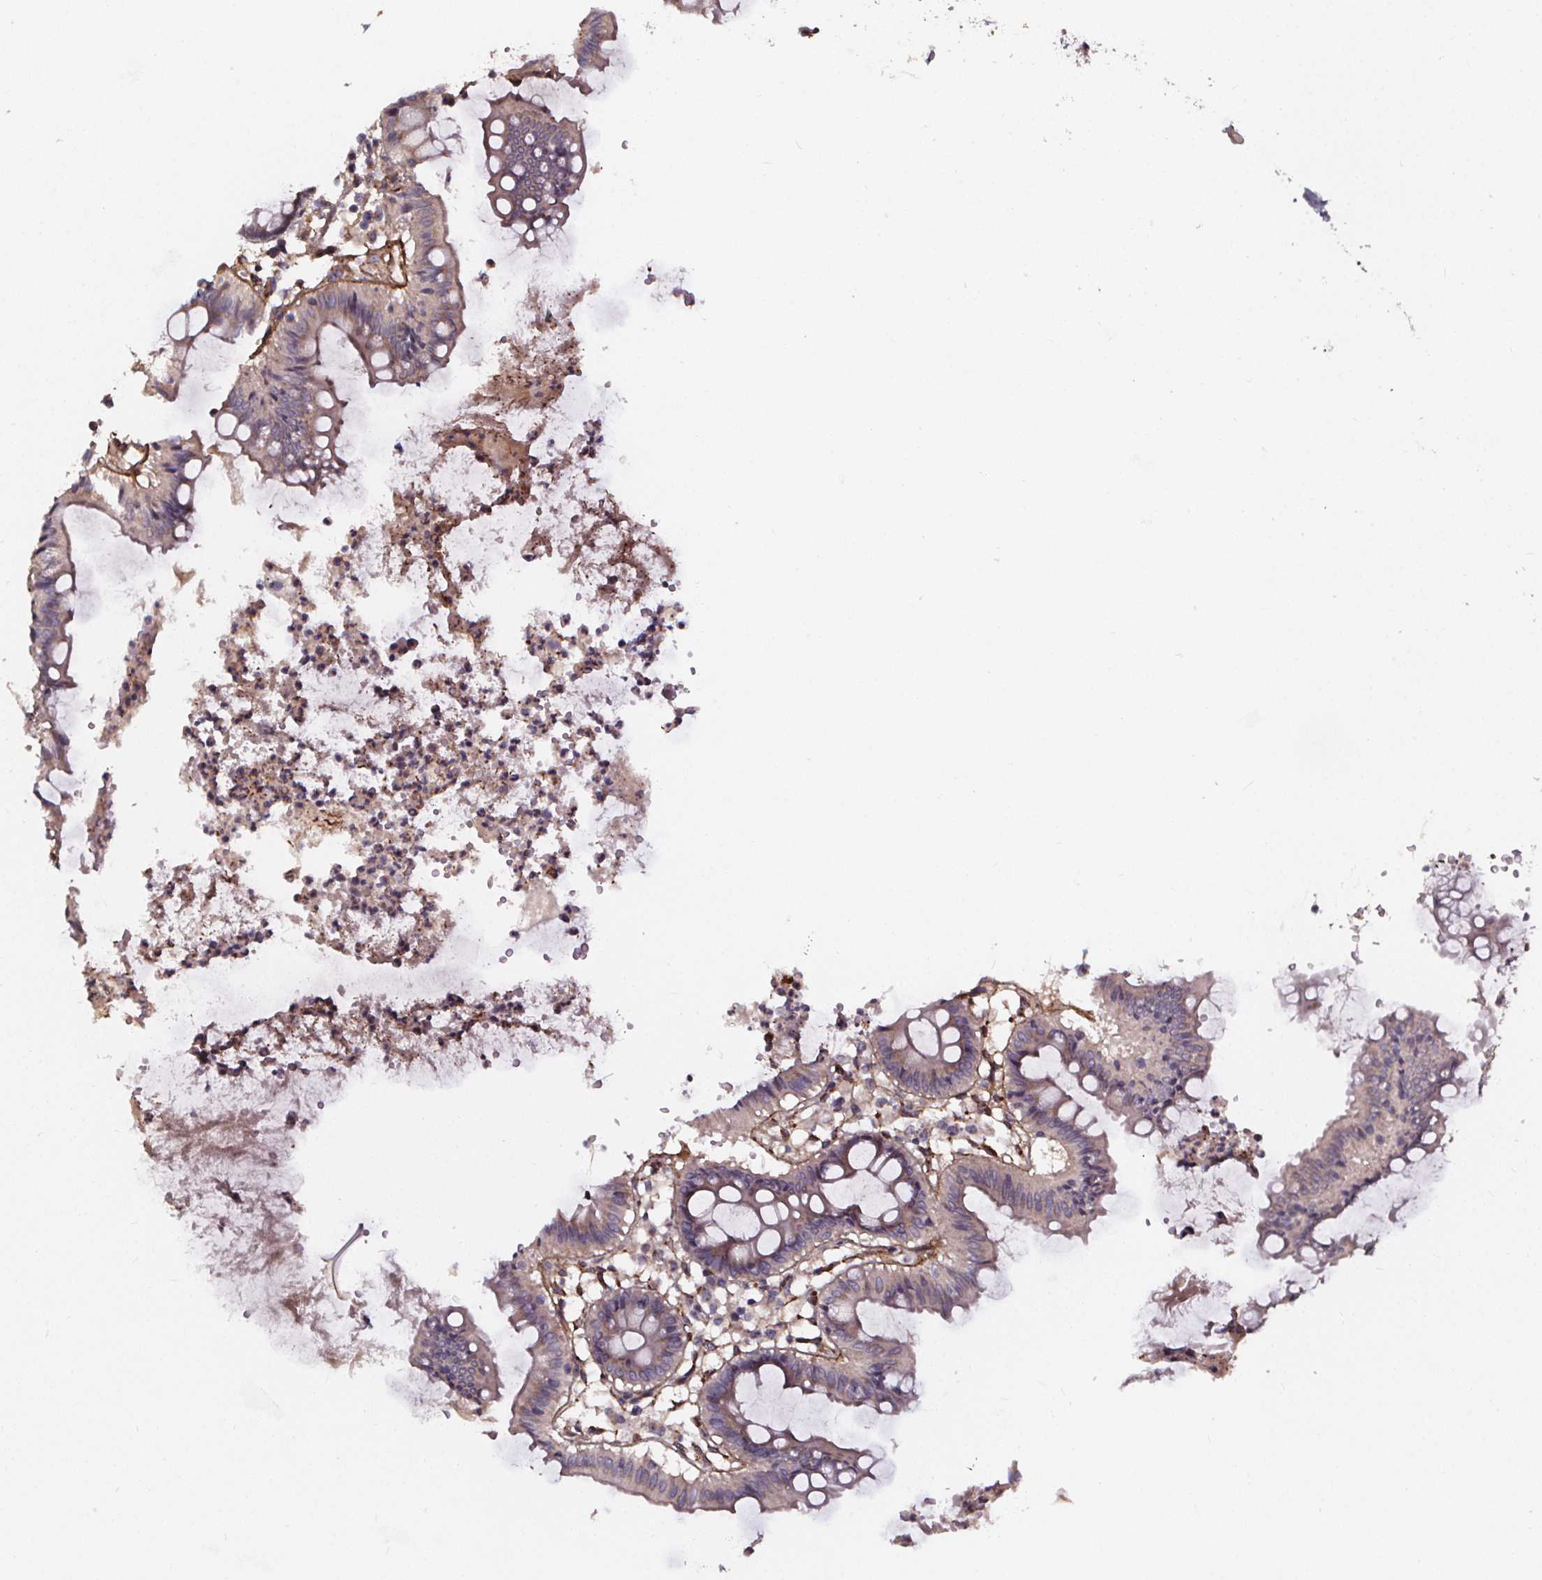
{"staining": {"intensity": "negative", "quantity": "none", "location": "none"}, "tissue": "colon", "cell_type": "Endothelial cells", "image_type": "normal", "snomed": [{"axis": "morphology", "description": "Normal tissue, NOS"}, {"axis": "topography", "description": "Colon"}], "caption": "Immunohistochemistry (IHC) image of unremarkable human colon stained for a protein (brown), which exhibits no staining in endothelial cells. The staining was performed using DAB to visualize the protein expression in brown, while the nuclei were stained in blue with hematoxylin (Magnification: 20x).", "gene": "AEBP1", "patient": {"sex": "female", "age": 84}}